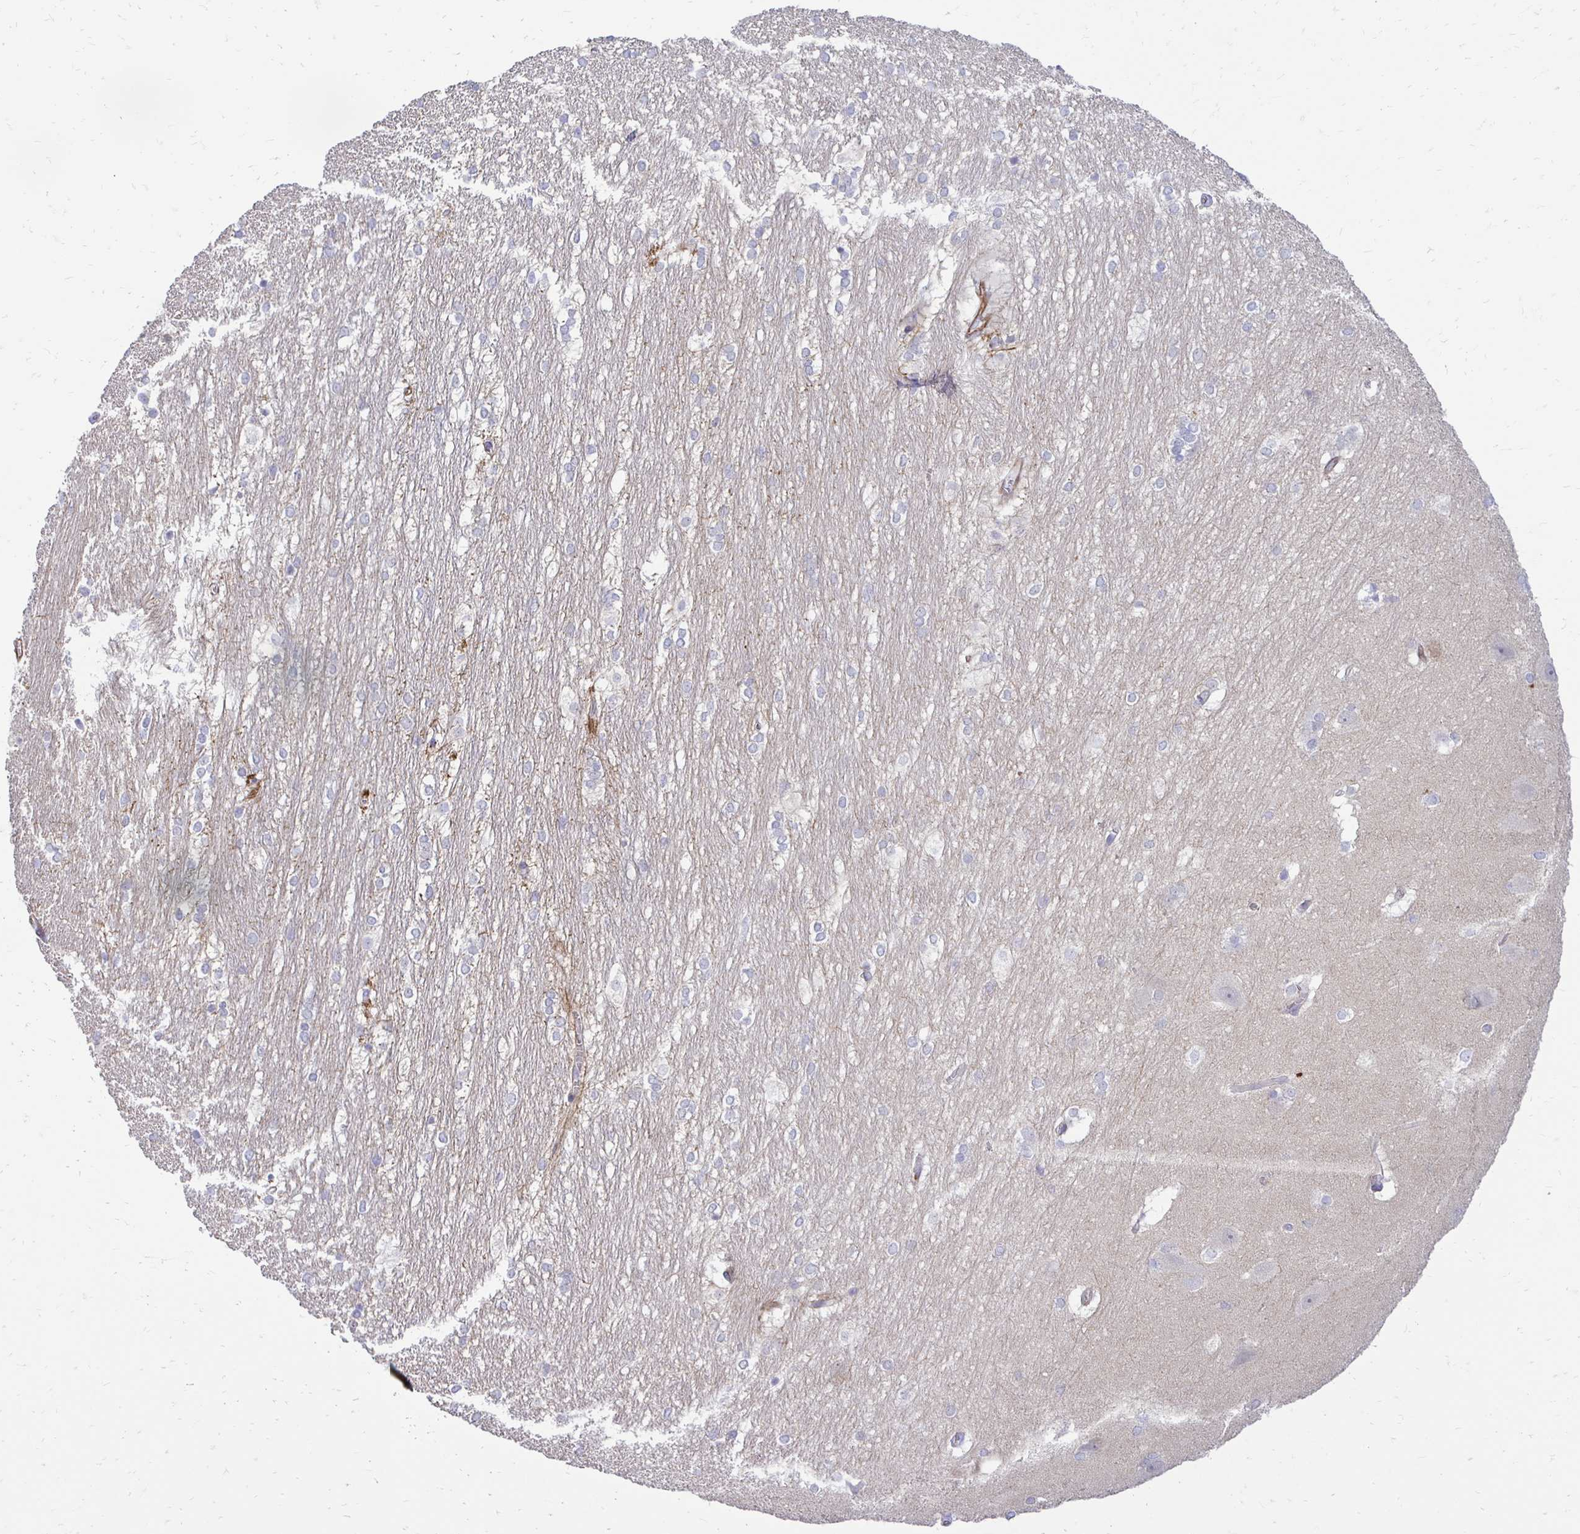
{"staining": {"intensity": "negative", "quantity": "none", "location": "none"}, "tissue": "hippocampus", "cell_type": "Glial cells", "image_type": "normal", "snomed": [{"axis": "morphology", "description": "Normal tissue, NOS"}, {"axis": "topography", "description": "Cerebral cortex"}, {"axis": "topography", "description": "Hippocampus"}], "caption": "IHC micrograph of unremarkable hippocampus: human hippocampus stained with DAB shows no significant protein expression in glial cells.", "gene": "CTPS1", "patient": {"sex": "female", "age": 19}}